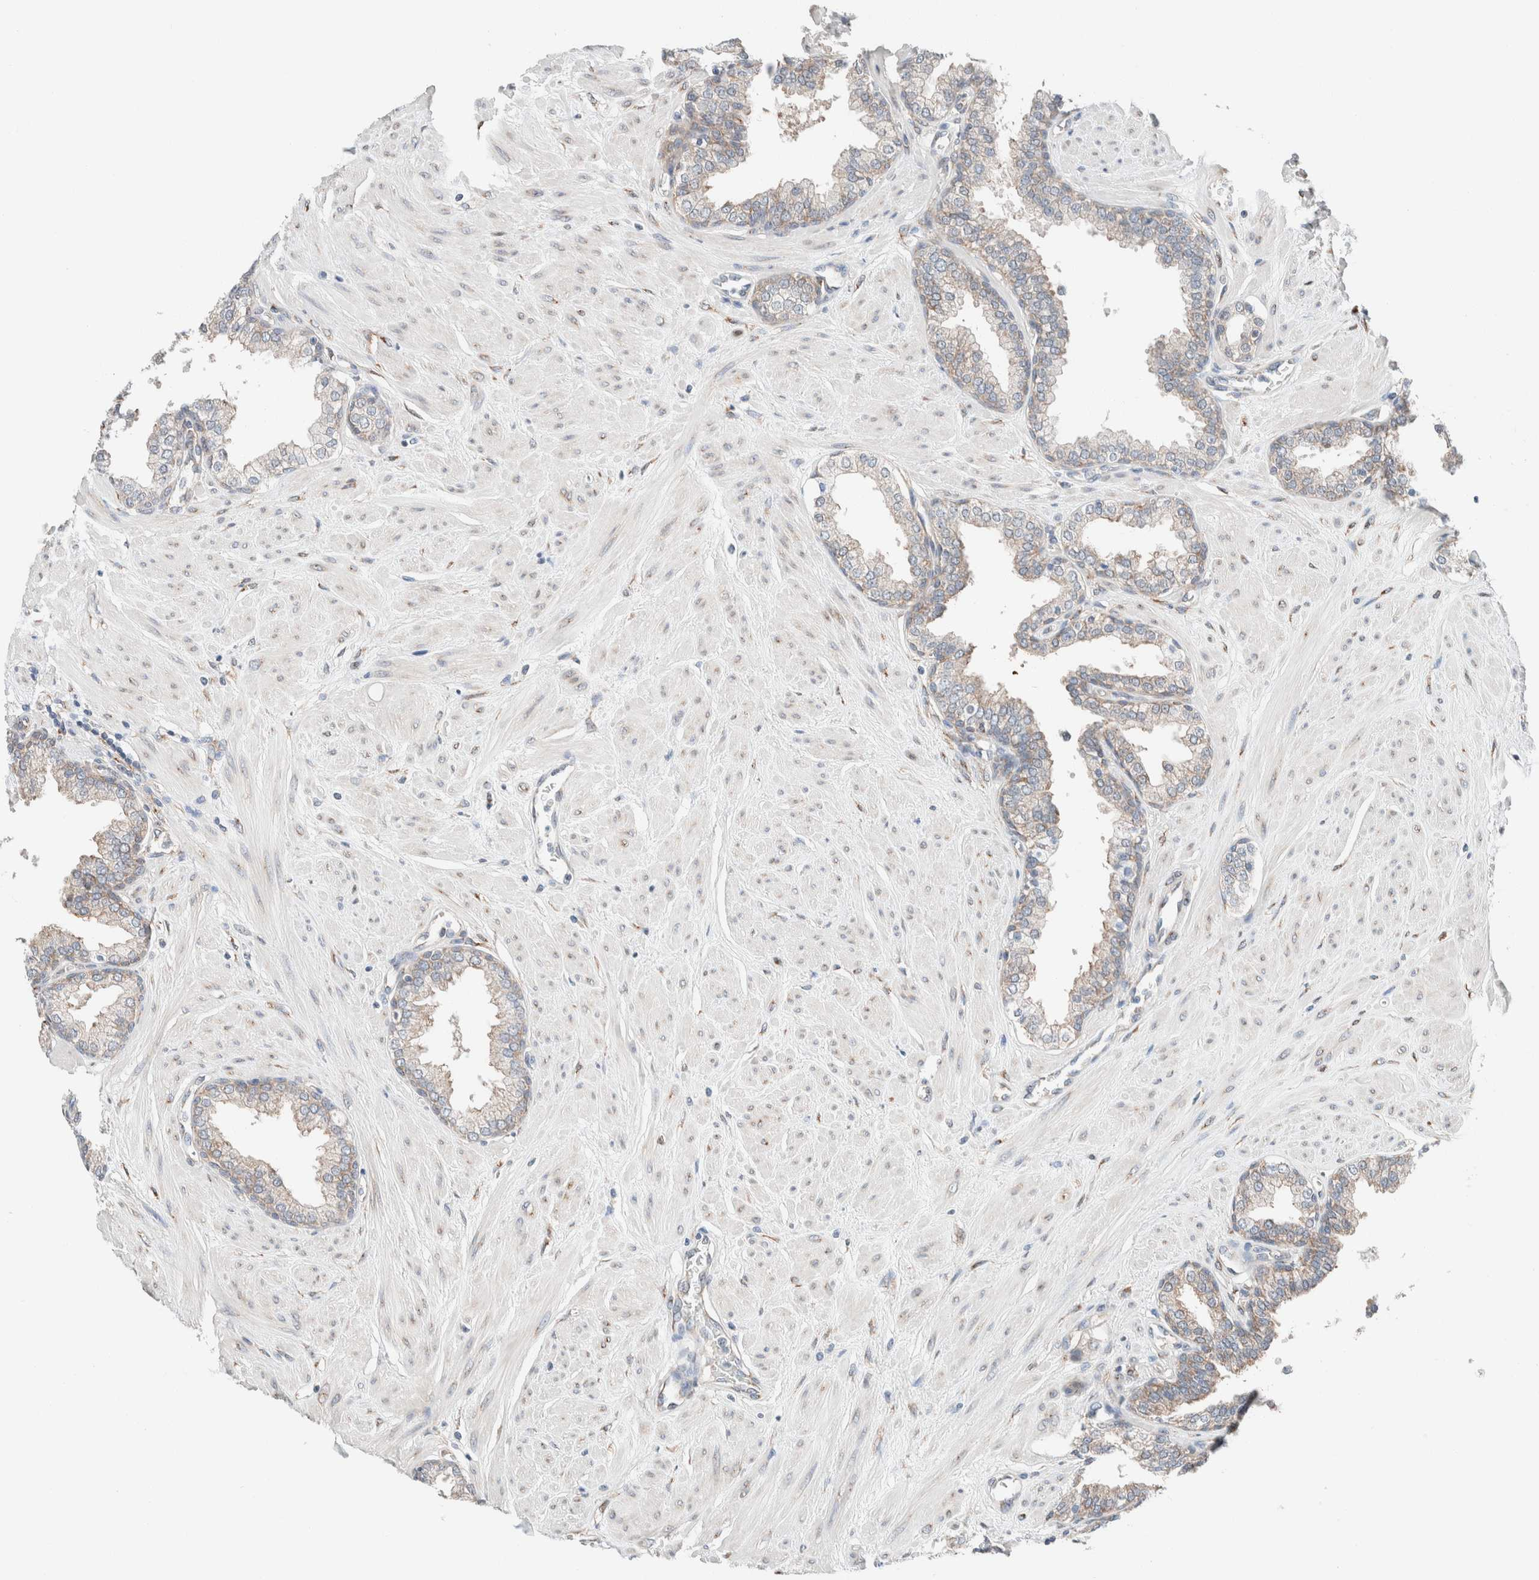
{"staining": {"intensity": "moderate", "quantity": "25%-75%", "location": "cytoplasmic/membranous"}, "tissue": "prostate", "cell_type": "Glandular cells", "image_type": "normal", "snomed": [{"axis": "morphology", "description": "Normal tissue, NOS"}, {"axis": "topography", "description": "Prostate"}], "caption": "Moderate cytoplasmic/membranous expression is appreciated in approximately 25%-75% of glandular cells in unremarkable prostate.", "gene": "CASC3", "patient": {"sex": "male", "age": 51}}